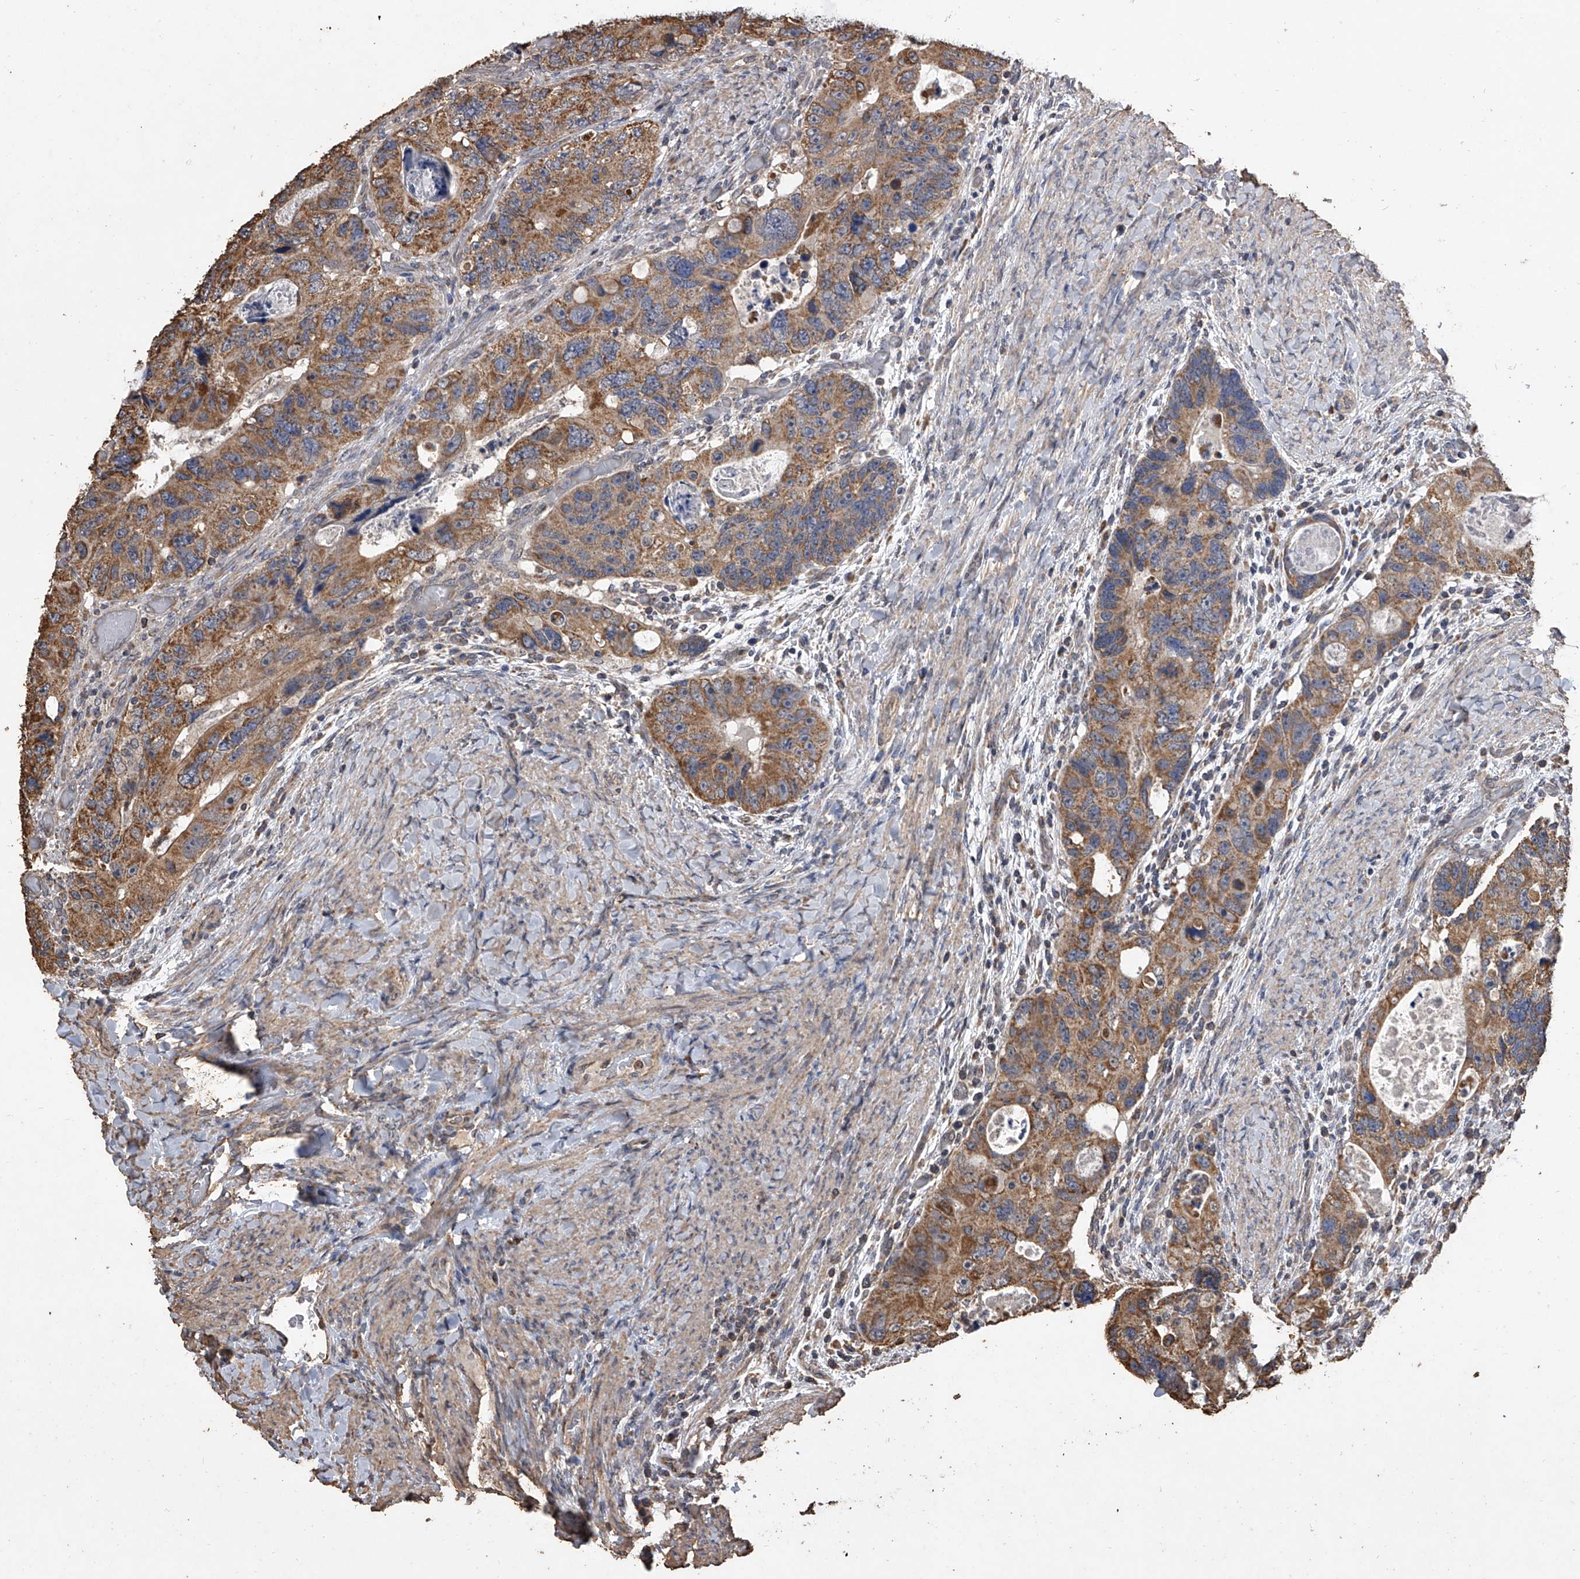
{"staining": {"intensity": "moderate", "quantity": ">75%", "location": "cytoplasmic/membranous"}, "tissue": "colorectal cancer", "cell_type": "Tumor cells", "image_type": "cancer", "snomed": [{"axis": "morphology", "description": "Adenocarcinoma, NOS"}, {"axis": "topography", "description": "Rectum"}], "caption": "High-power microscopy captured an immunohistochemistry micrograph of colorectal cancer (adenocarcinoma), revealing moderate cytoplasmic/membranous positivity in approximately >75% of tumor cells. (Stains: DAB (3,3'-diaminobenzidine) in brown, nuclei in blue, Microscopy: brightfield microscopy at high magnification).", "gene": "MRPL28", "patient": {"sex": "male", "age": 59}}